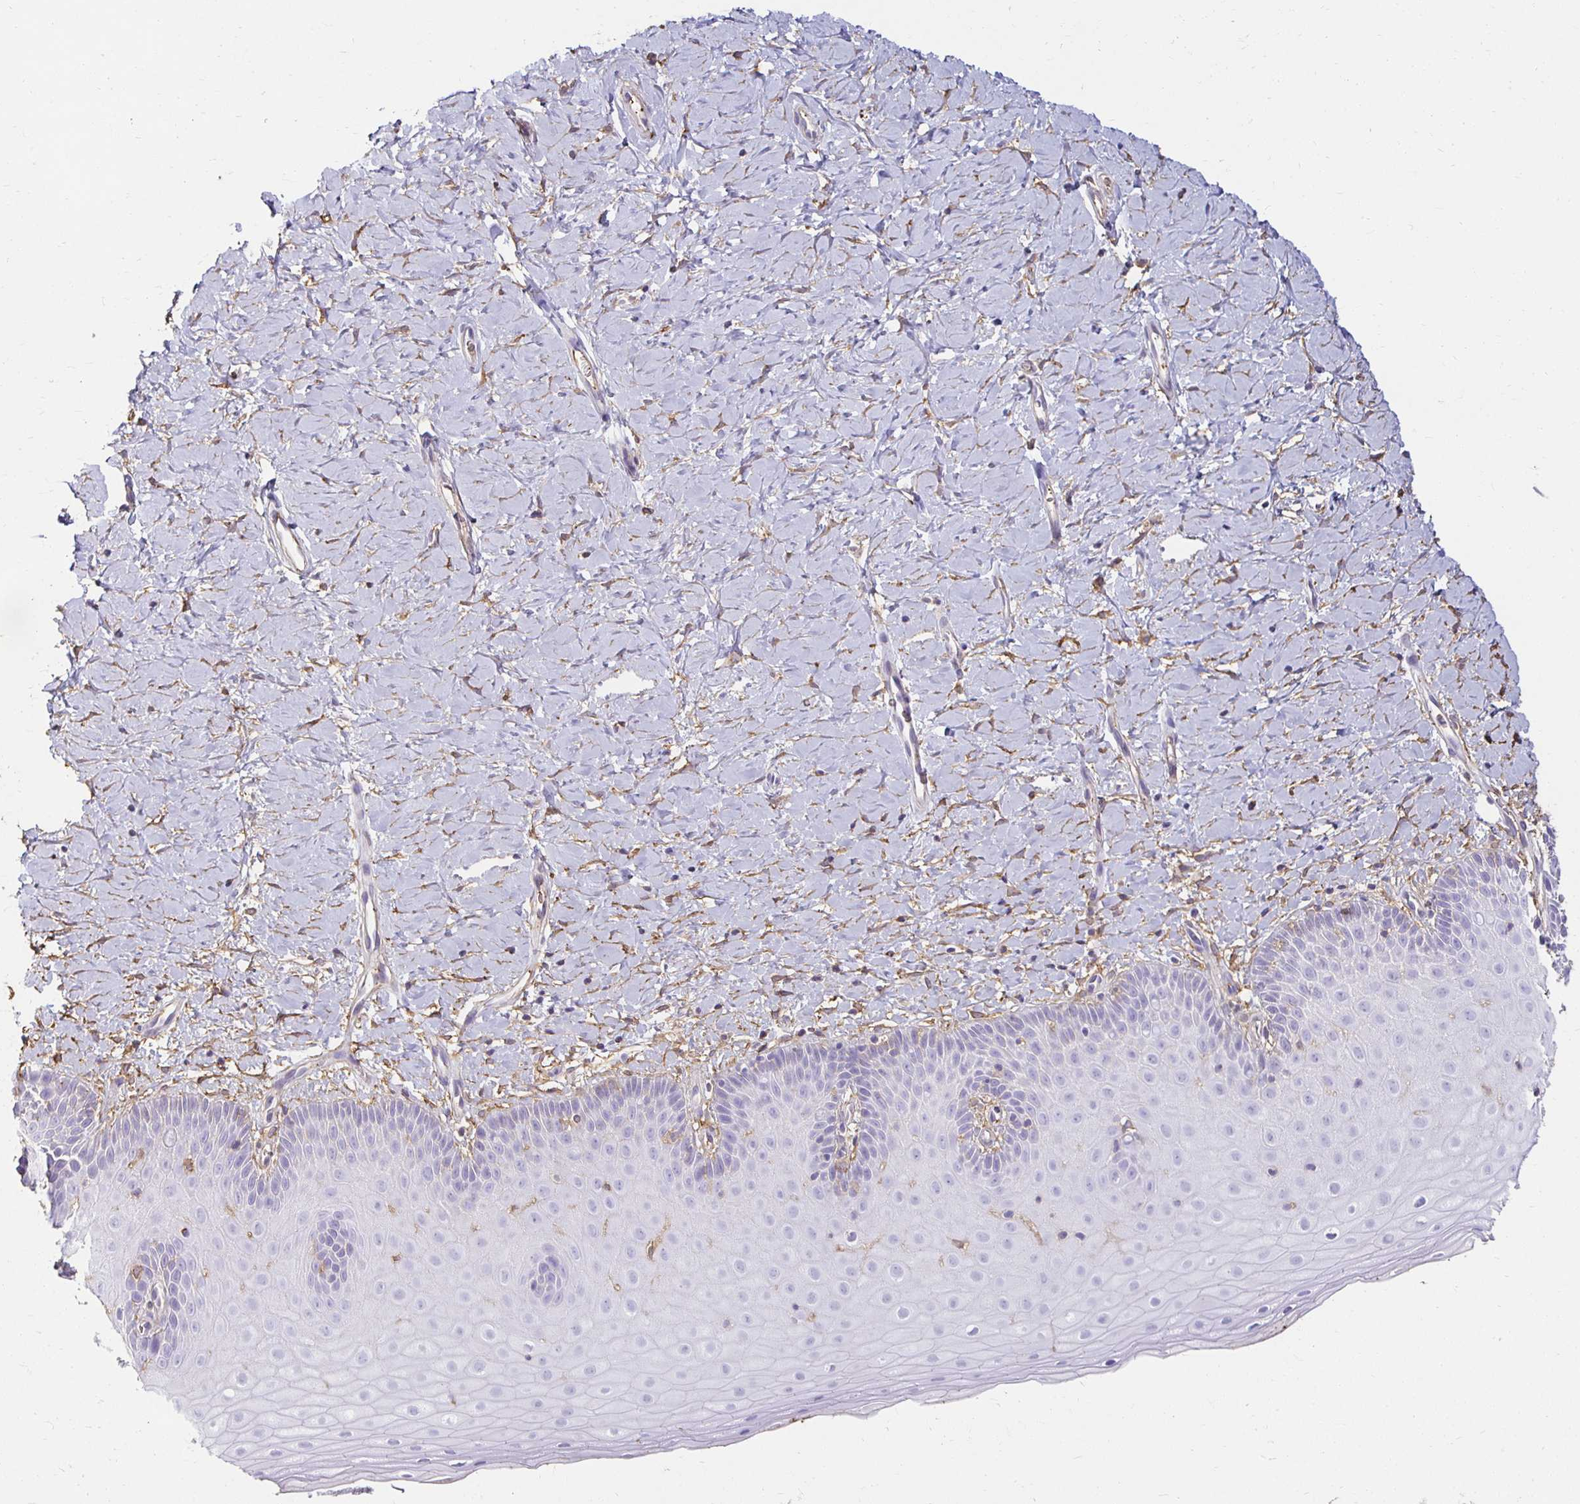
{"staining": {"intensity": "negative", "quantity": "none", "location": "none"}, "tissue": "cervix", "cell_type": "Squamous epithelial cells", "image_type": "normal", "snomed": [{"axis": "morphology", "description": "Normal tissue, NOS"}, {"axis": "topography", "description": "Cervix"}], "caption": "Immunohistochemistry micrograph of unremarkable cervix: human cervix stained with DAB exhibits no significant protein positivity in squamous epithelial cells. (IHC, brightfield microscopy, high magnification).", "gene": "TAS1R3", "patient": {"sex": "female", "age": 37}}